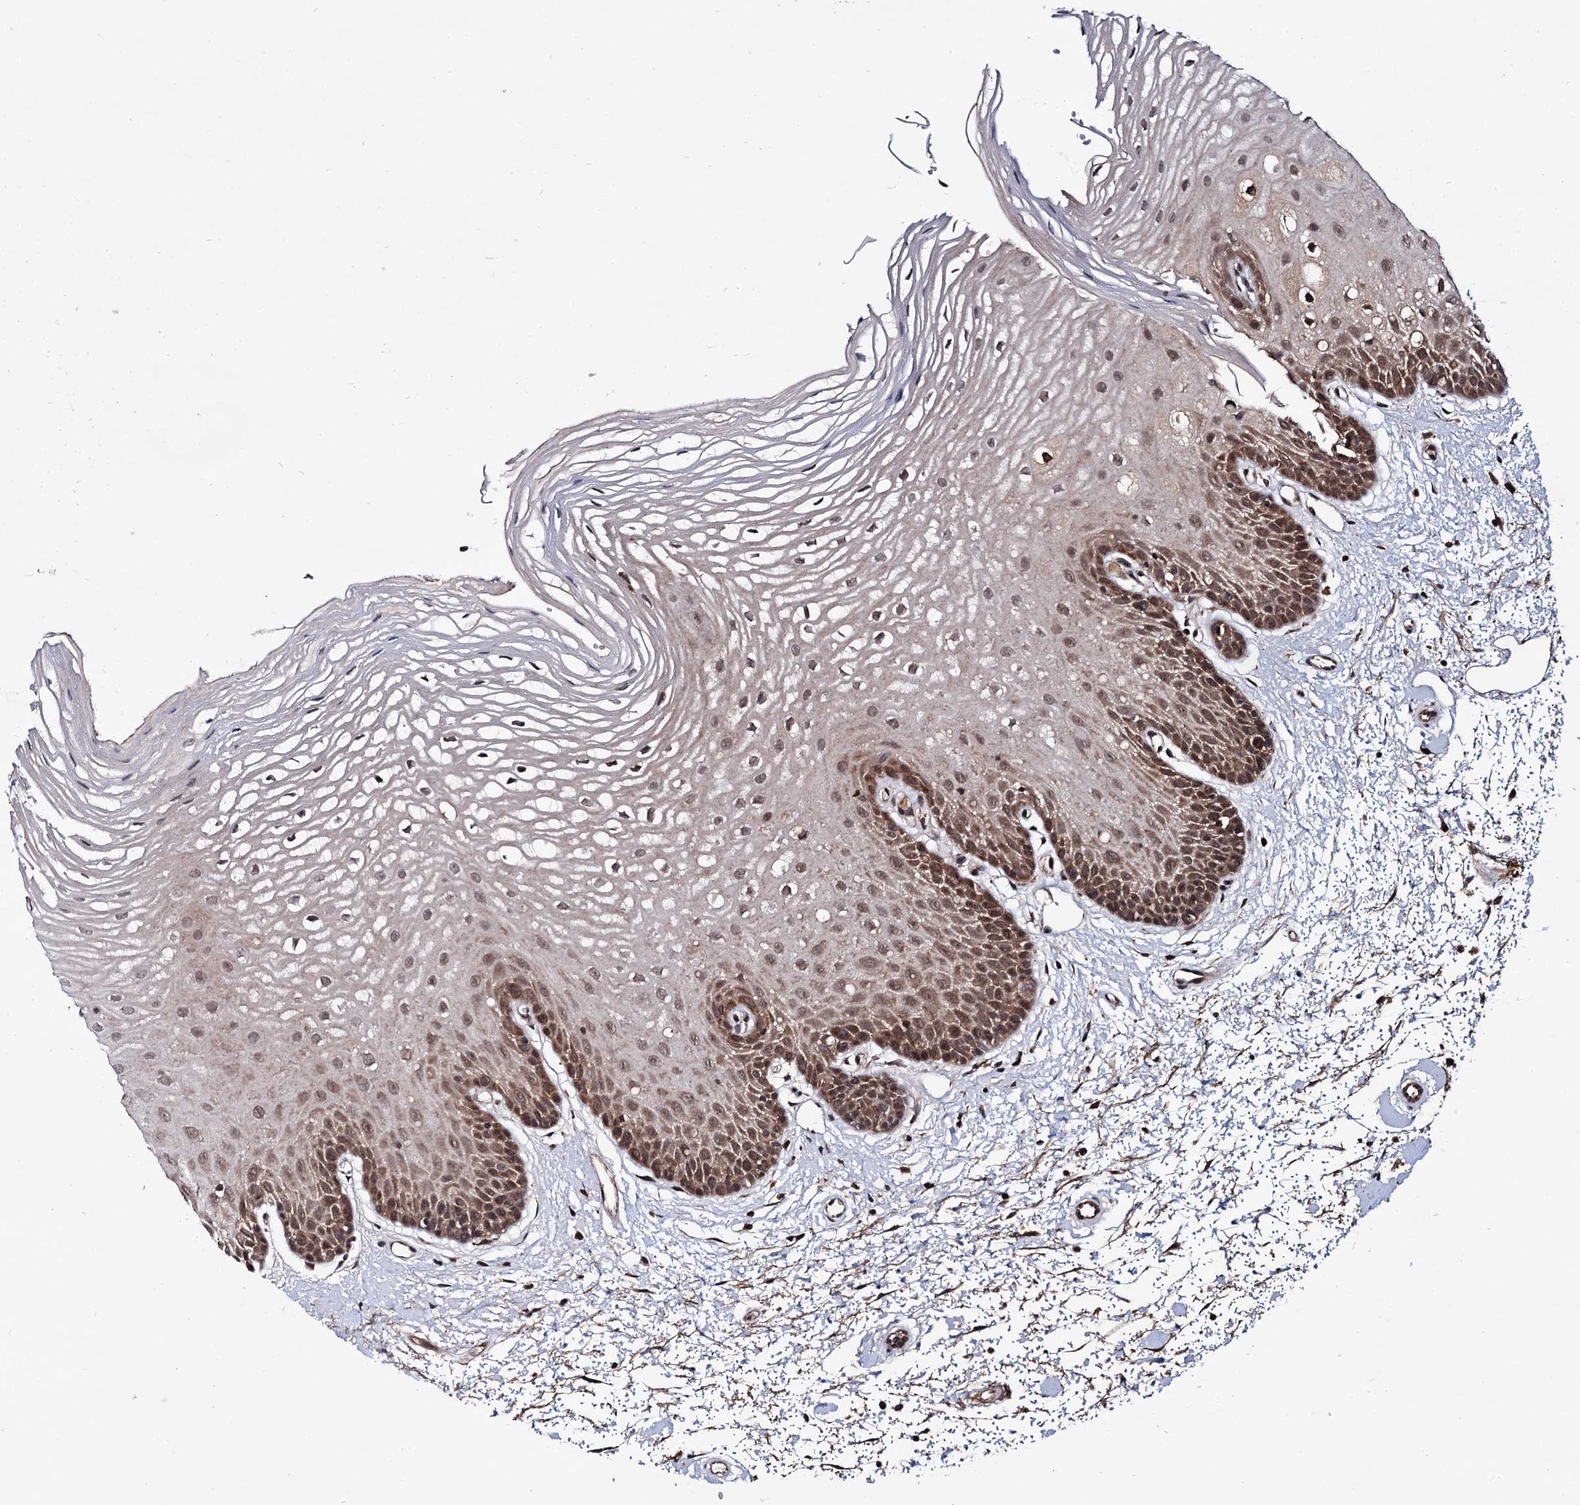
{"staining": {"intensity": "moderate", "quantity": ">75%", "location": "cytoplasmic/membranous,nuclear"}, "tissue": "oral mucosa", "cell_type": "Squamous epithelial cells", "image_type": "normal", "snomed": [{"axis": "morphology", "description": "Normal tissue, NOS"}, {"axis": "topography", "description": "Oral tissue"}, {"axis": "topography", "description": "Tounge, NOS"}], "caption": "Protein expression analysis of benign oral mucosa exhibits moderate cytoplasmic/membranous,nuclear staining in about >75% of squamous epithelial cells.", "gene": "MICAL2", "patient": {"sex": "female", "age": 73}}